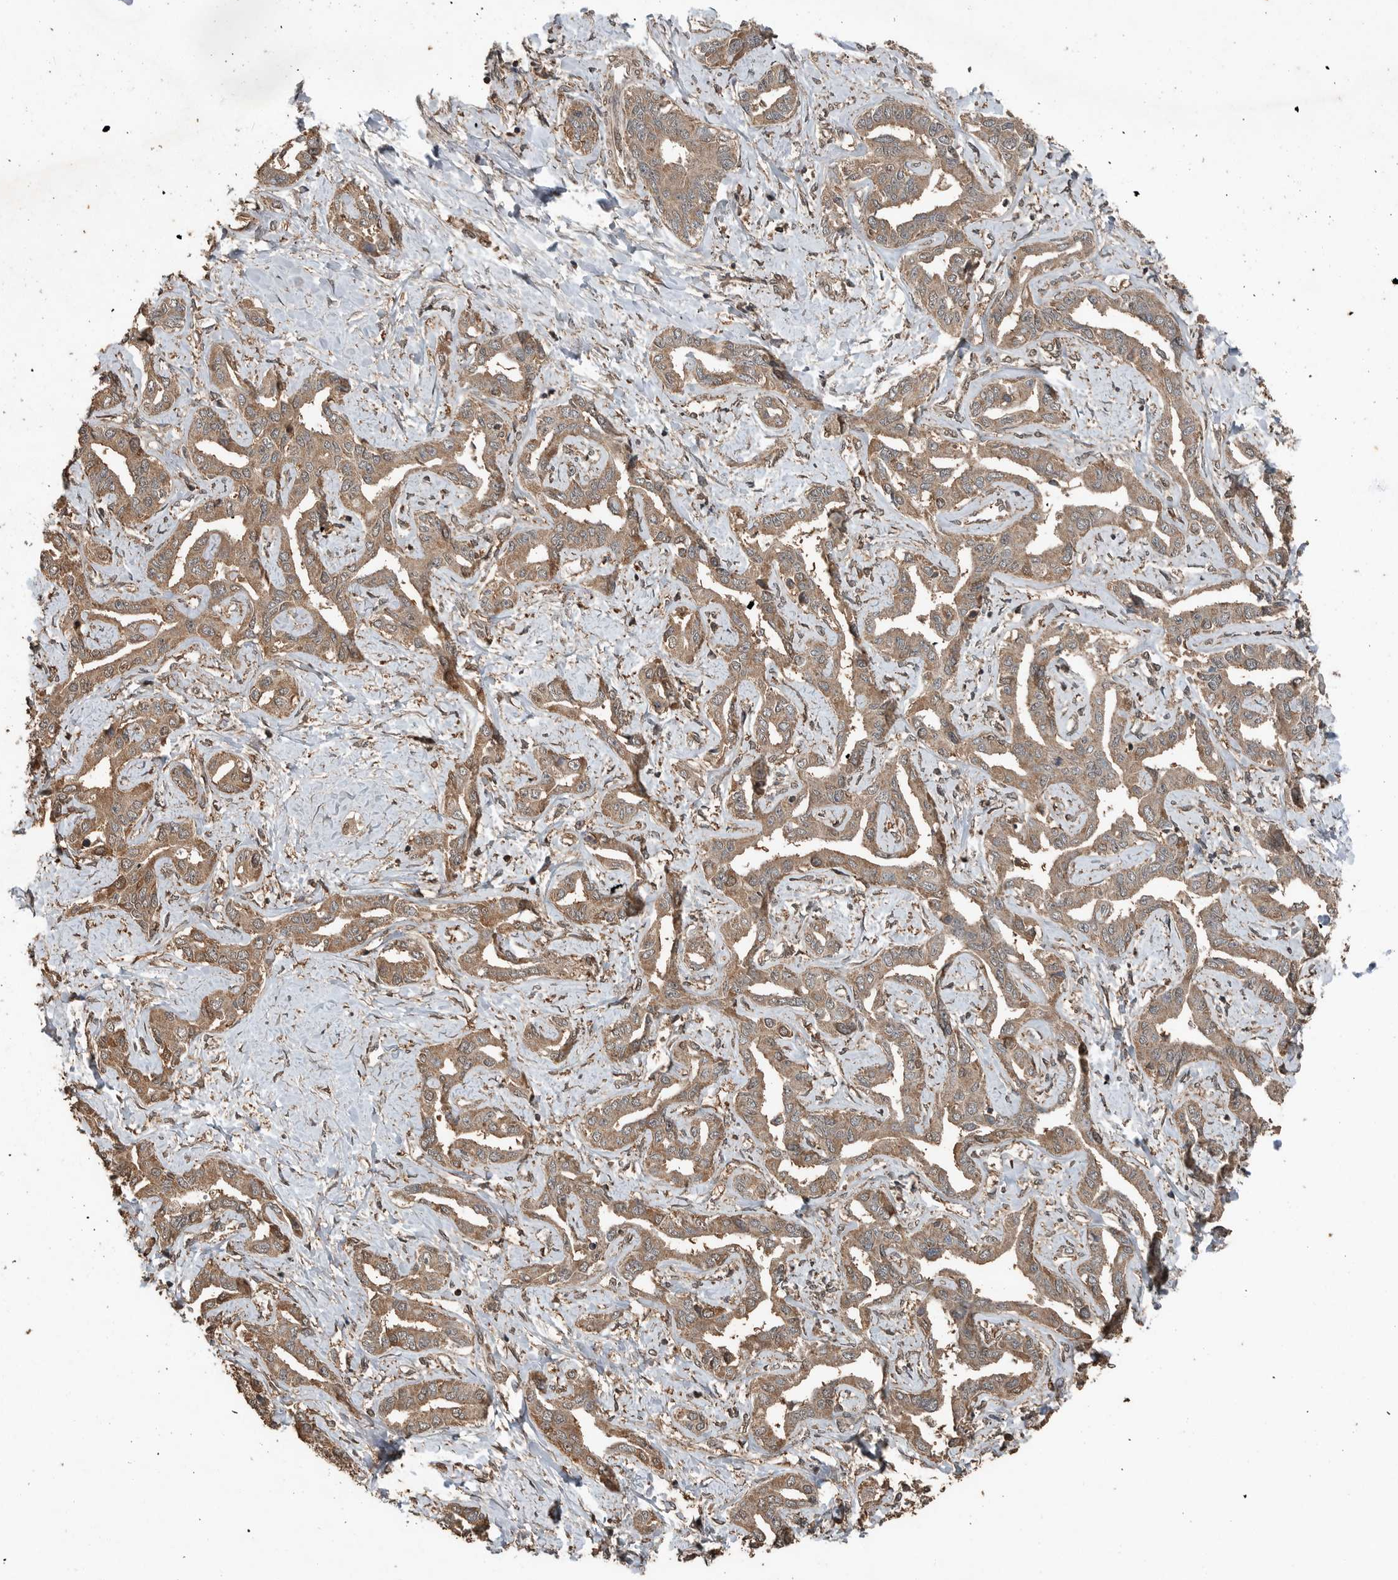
{"staining": {"intensity": "moderate", "quantity": ">75%", "location": "cytoplasmic/membranous"}, "tissue": "liver cancer", "cell_type": "Tumor cells", "image_type": "cancer", "snomed": [{"axis": "morphology", "description": "Cholangiocarcinoma"}, {"axis": "topography", "description": "Liver"}], "caption": "An image showing moderate cytoplasmic/membranous expression in approximately >75% of tumor cells in liver cancer, as visualized by brown immunohistochemical staining.", "gene": "BLZF1", "patient": {"sex": "male", "age": 59}}